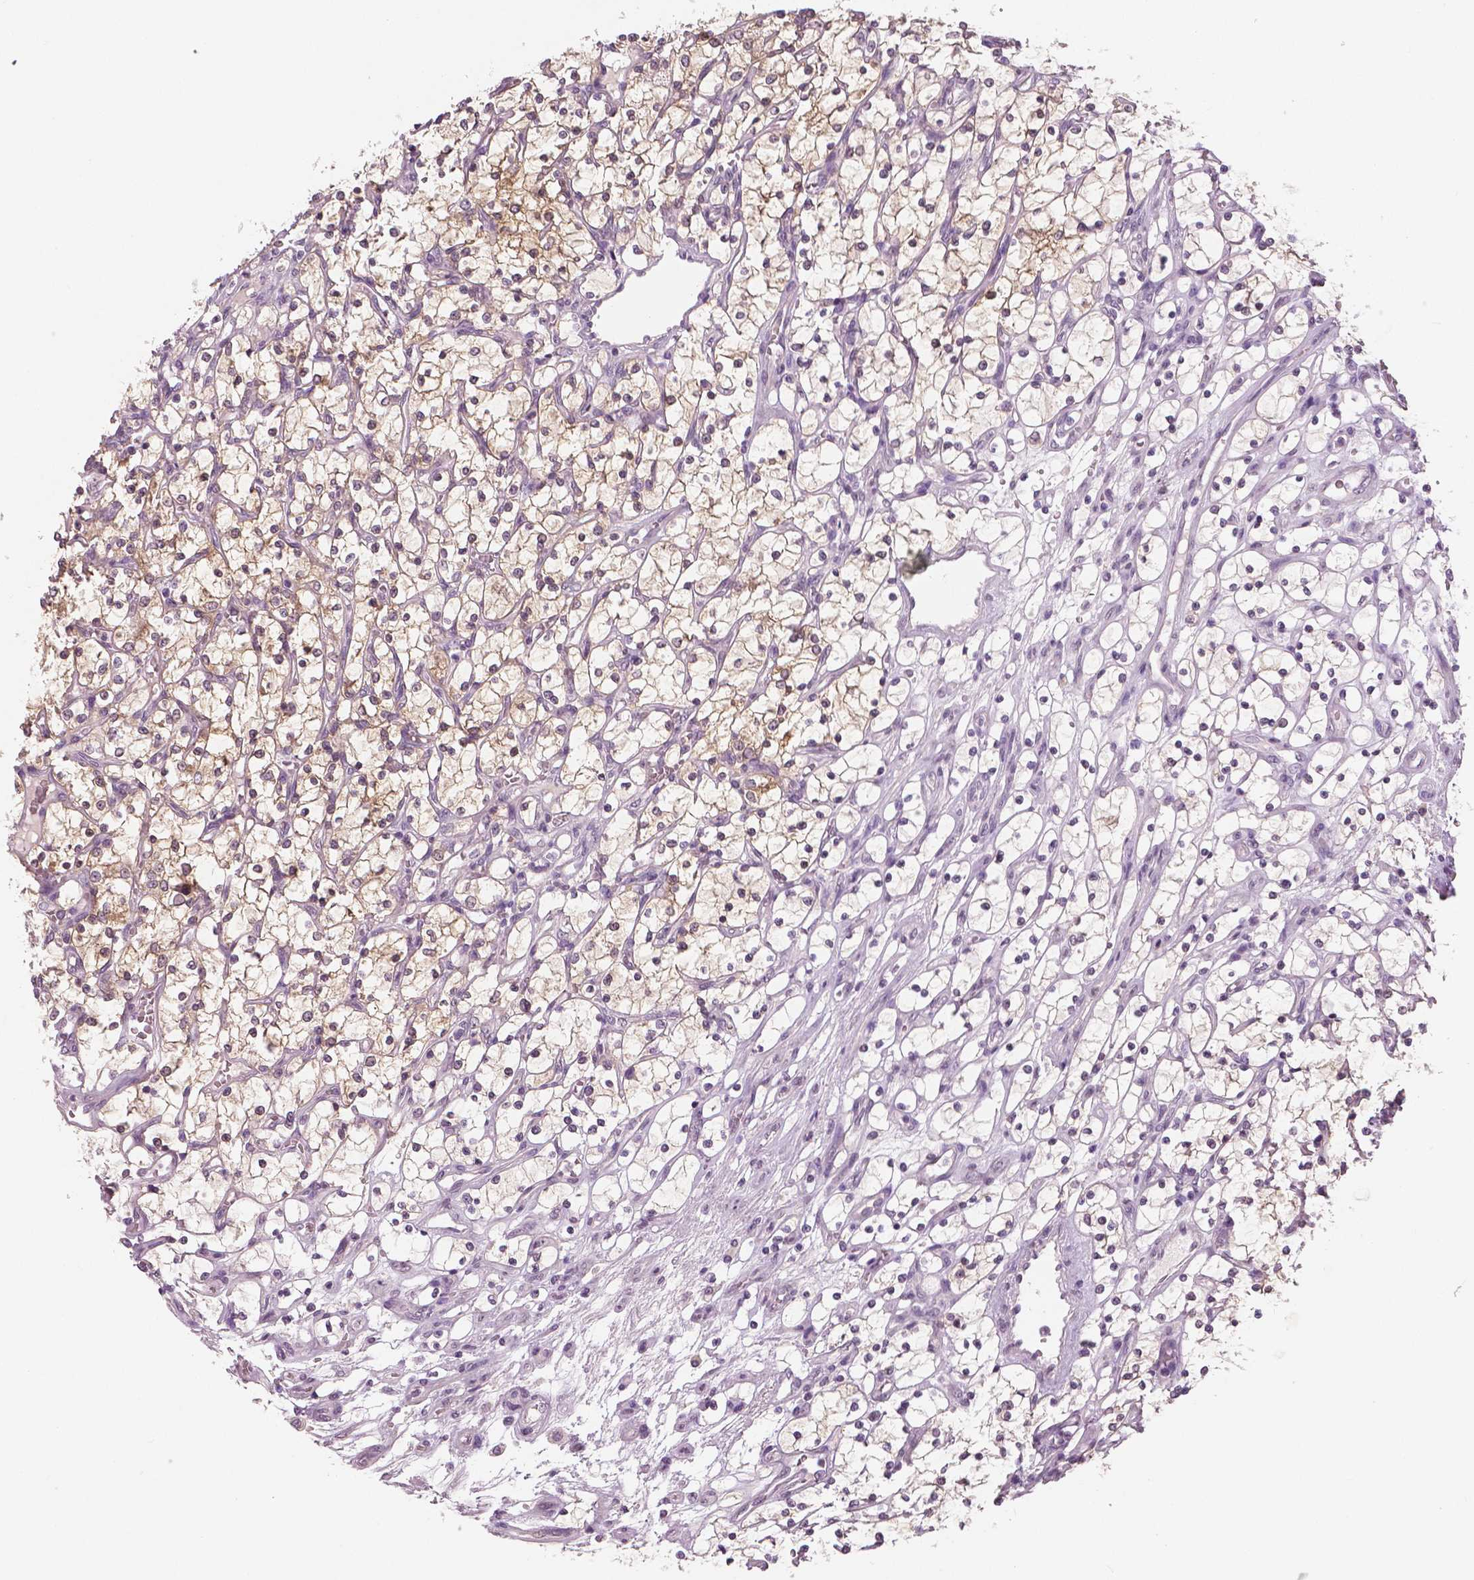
{"staining": {"intensity": "weak", "quantity": "<25%", "location": "cytoplasmic/membranous"}, "tissue": "renal cancer", "cell_type": "Tumor cells", "image_type": "cancer", "snomed": [{"axis": "morphology", "description": "Adenocarcinoma, NOS"}, {"axis": "topography", "description": "Kidney"}], "caption": "Immunohistochemistry (IHC) of human renal adenocarcinoma displays no expression in tumor cells. Brightfield microscopy of immunohistochemistry stained with DAB (3,3'-diaminobenzidine) (brown) and hematoxylin (blue), captured at high magnification.", "gene": "NECAB1", "patient": {"sex": "female", "age": 69}}